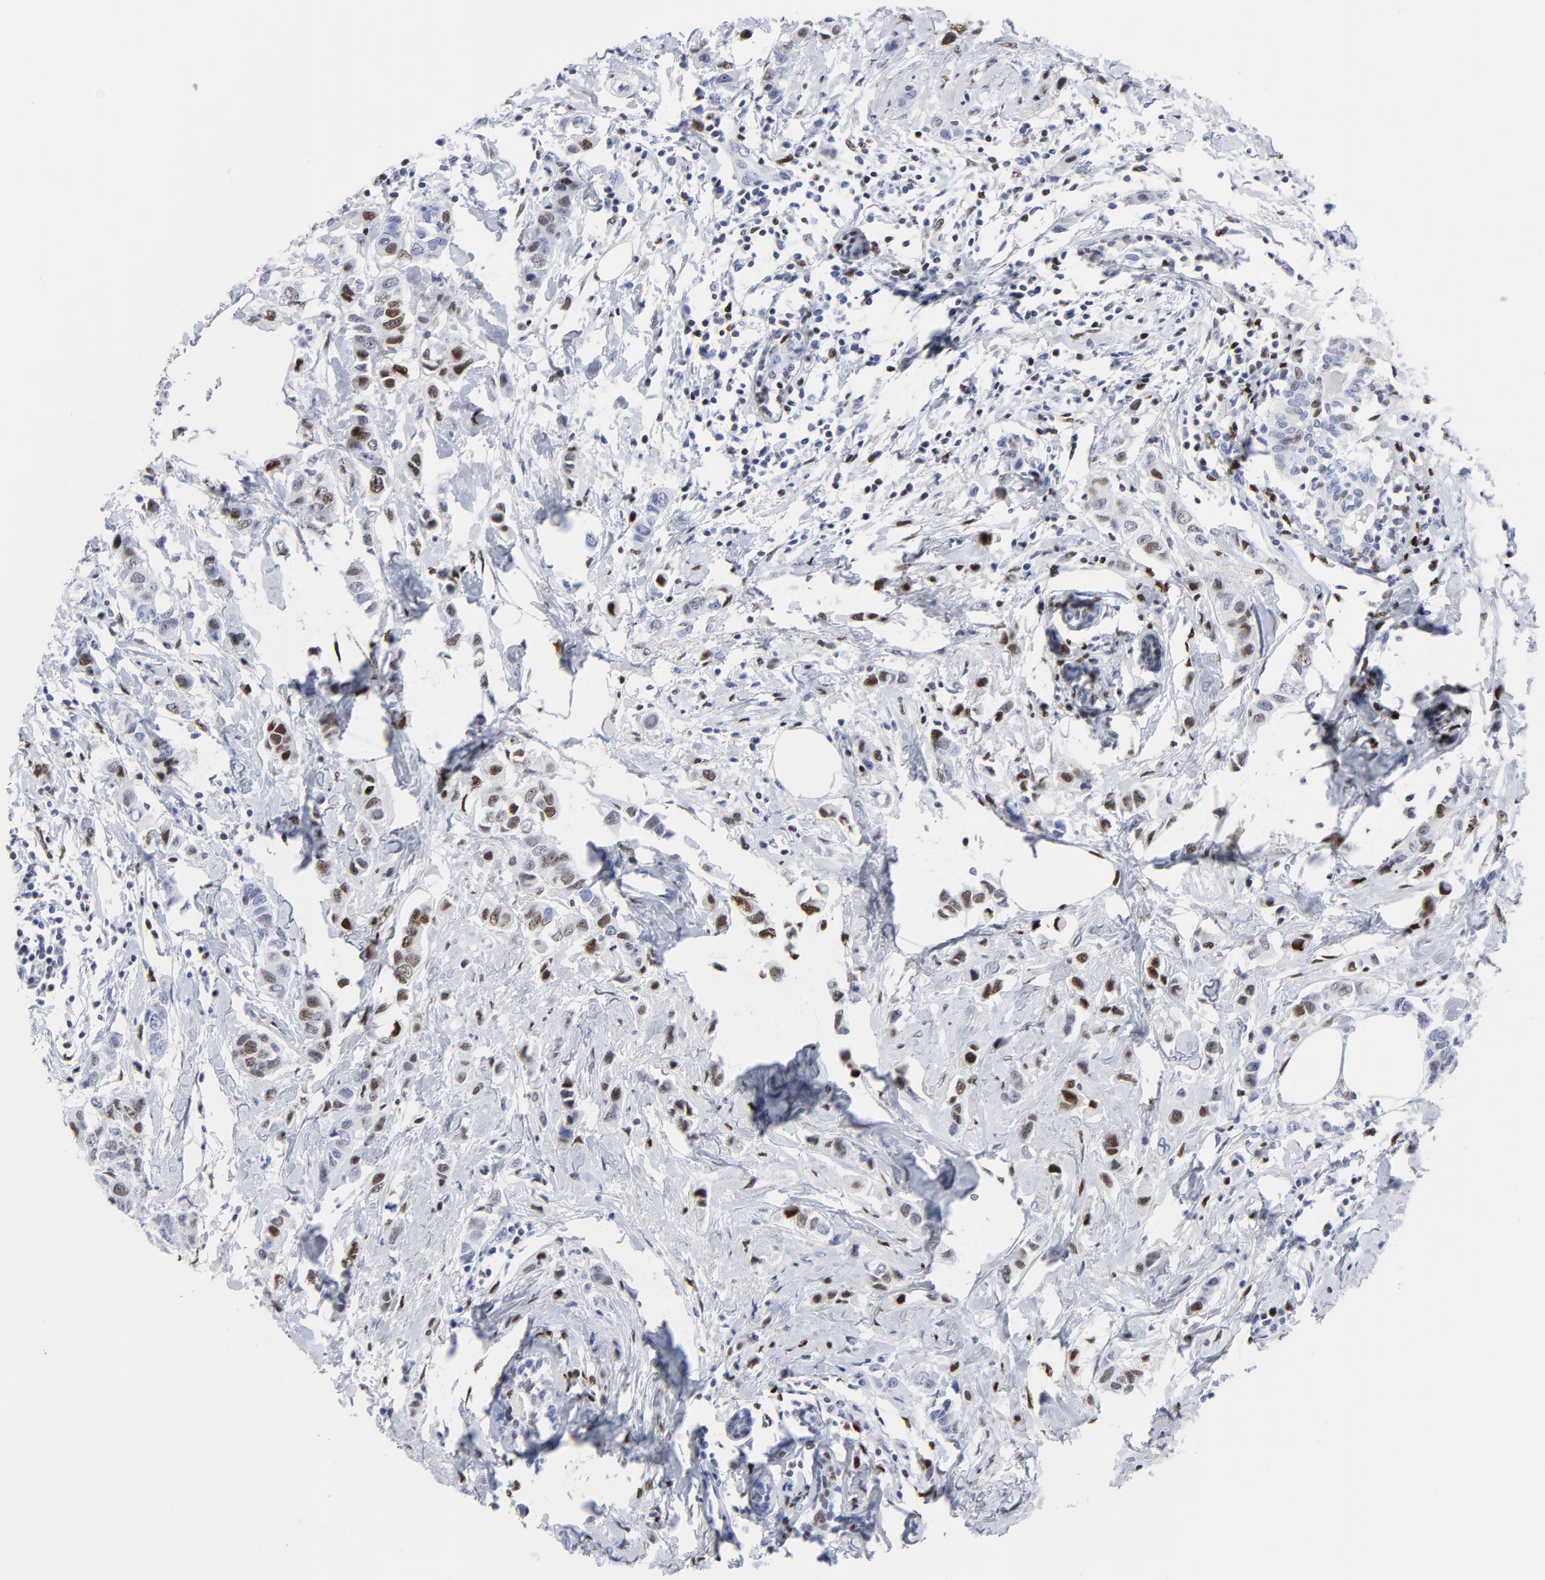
{"staining": {"intensity": "strong", "quantity": ">75%", "location": "nuclear"}, "tissue": "breast cancer", "cell_type": "Tumor cells", "image_type": "cancer", "snomed": [{"axis": "morphology", "description": "Normal tissue, NOS"}, {"axis": "morphology", "description": "Duct carcinoma"}, {"axis": "topography", "description": "Breast"}], "caption": "This is a micrograph of IHC staining of invasive ductal carcinoma (breast), which shows strong staining in the nuclear of tumor cells.", "gene": "JUN", "patient": {"sex": "female", "age": 50}}